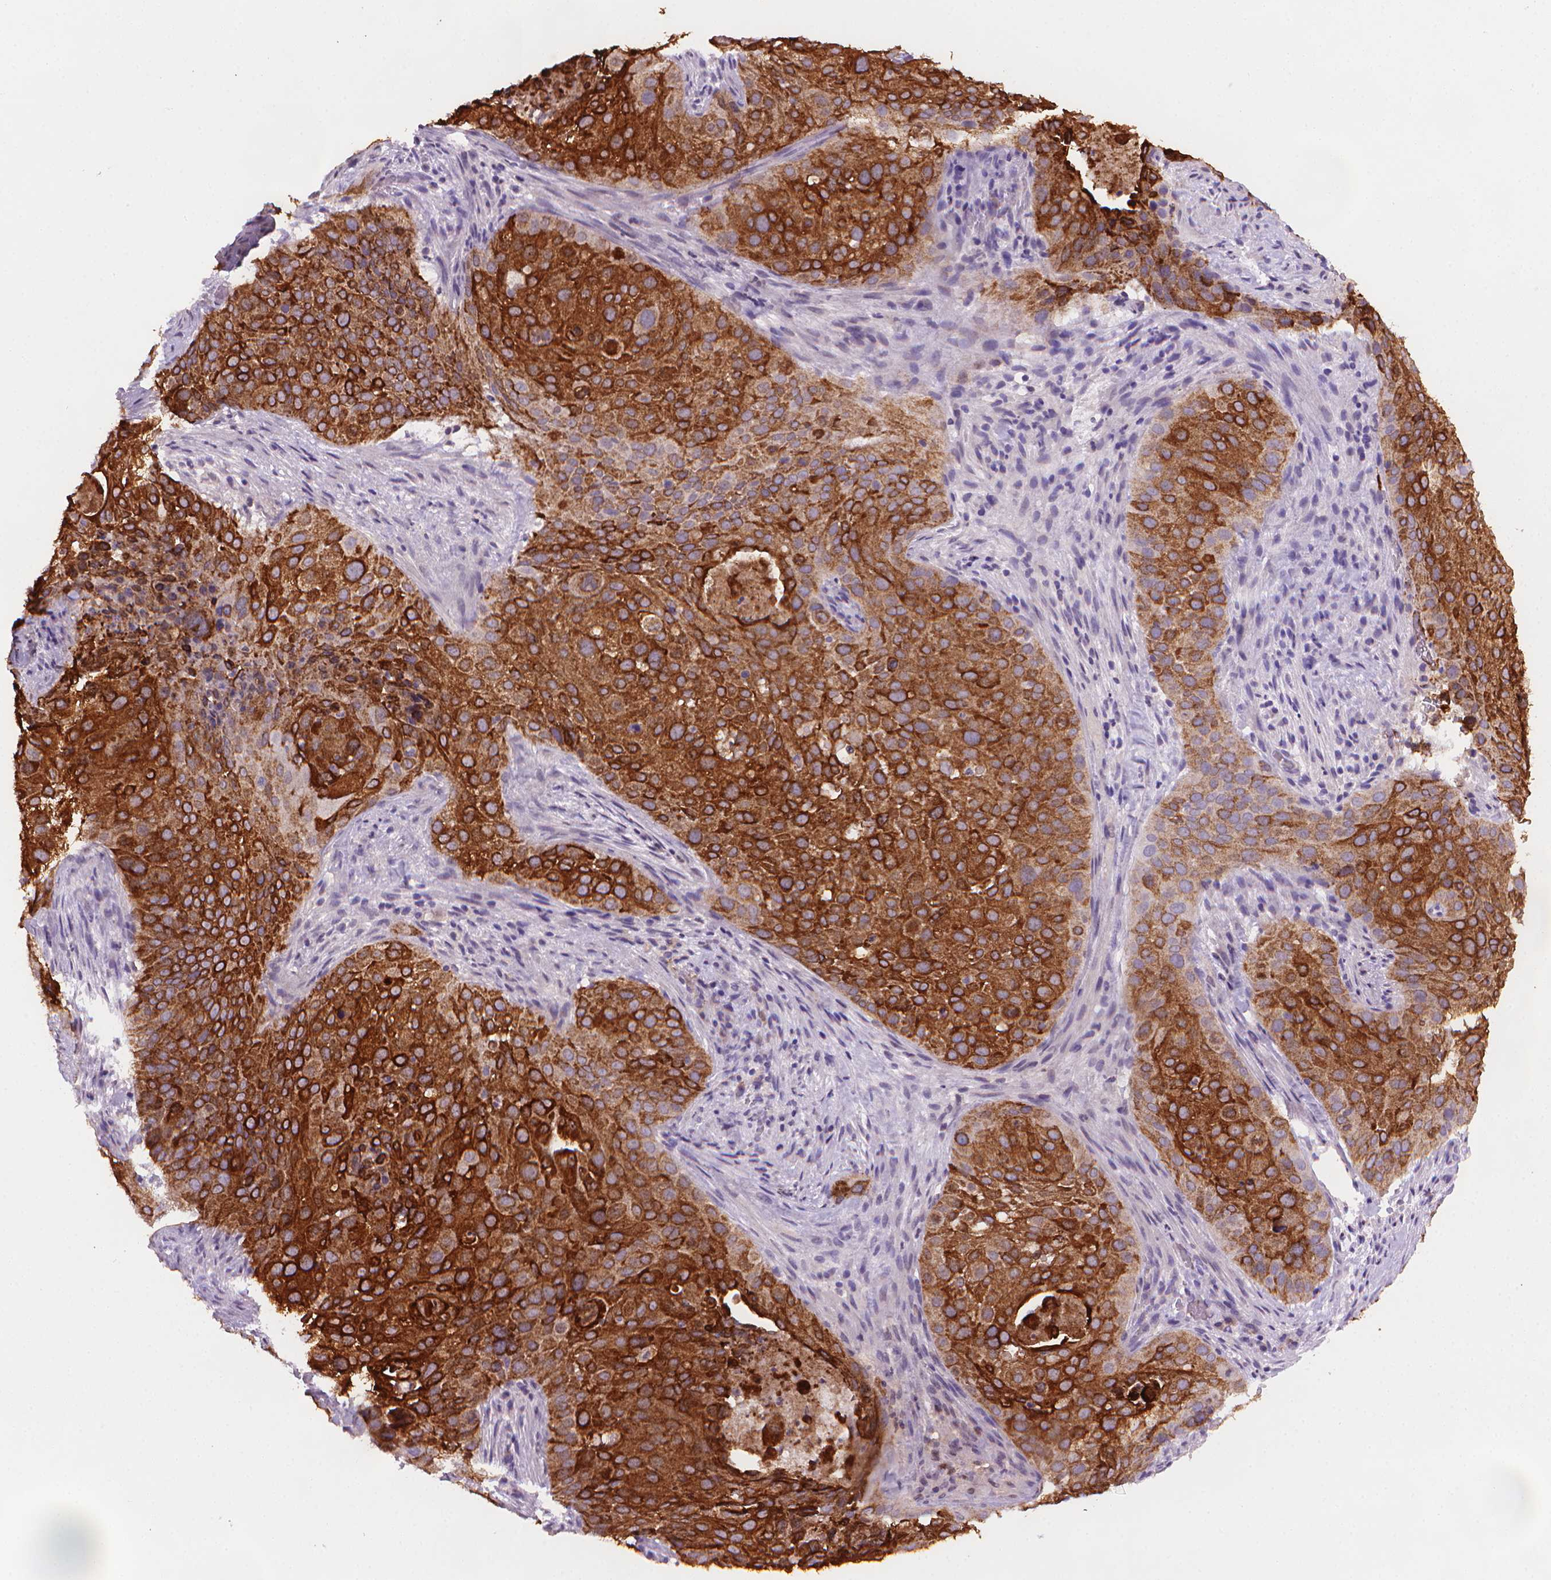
{"staining": {"intensity": "strong", "quantity": ">75%", "location": "cytoplasmic/membranous"}, "tissue": "cervical cancer", "cell_type": "Tumor cells", "image_type": "cancer", "snomed": [{"axis": "morphology", "description": "Squamous cell carcinoma, NOS"}, {"axis": "topography", "description": "Cervix"}], "caption": "DAB immunohistochemical staining of cervical cancer exhibits strong cytoplasmic/membranous protein expression in approximately >75% of tumor cells. The staining is performed using DAB brown chromogen to label protein expression. The nuclei are counter-stained blue using hematoxylin.", "gene": "MUC1", "patient": {"sex": "female", "age": 38}}